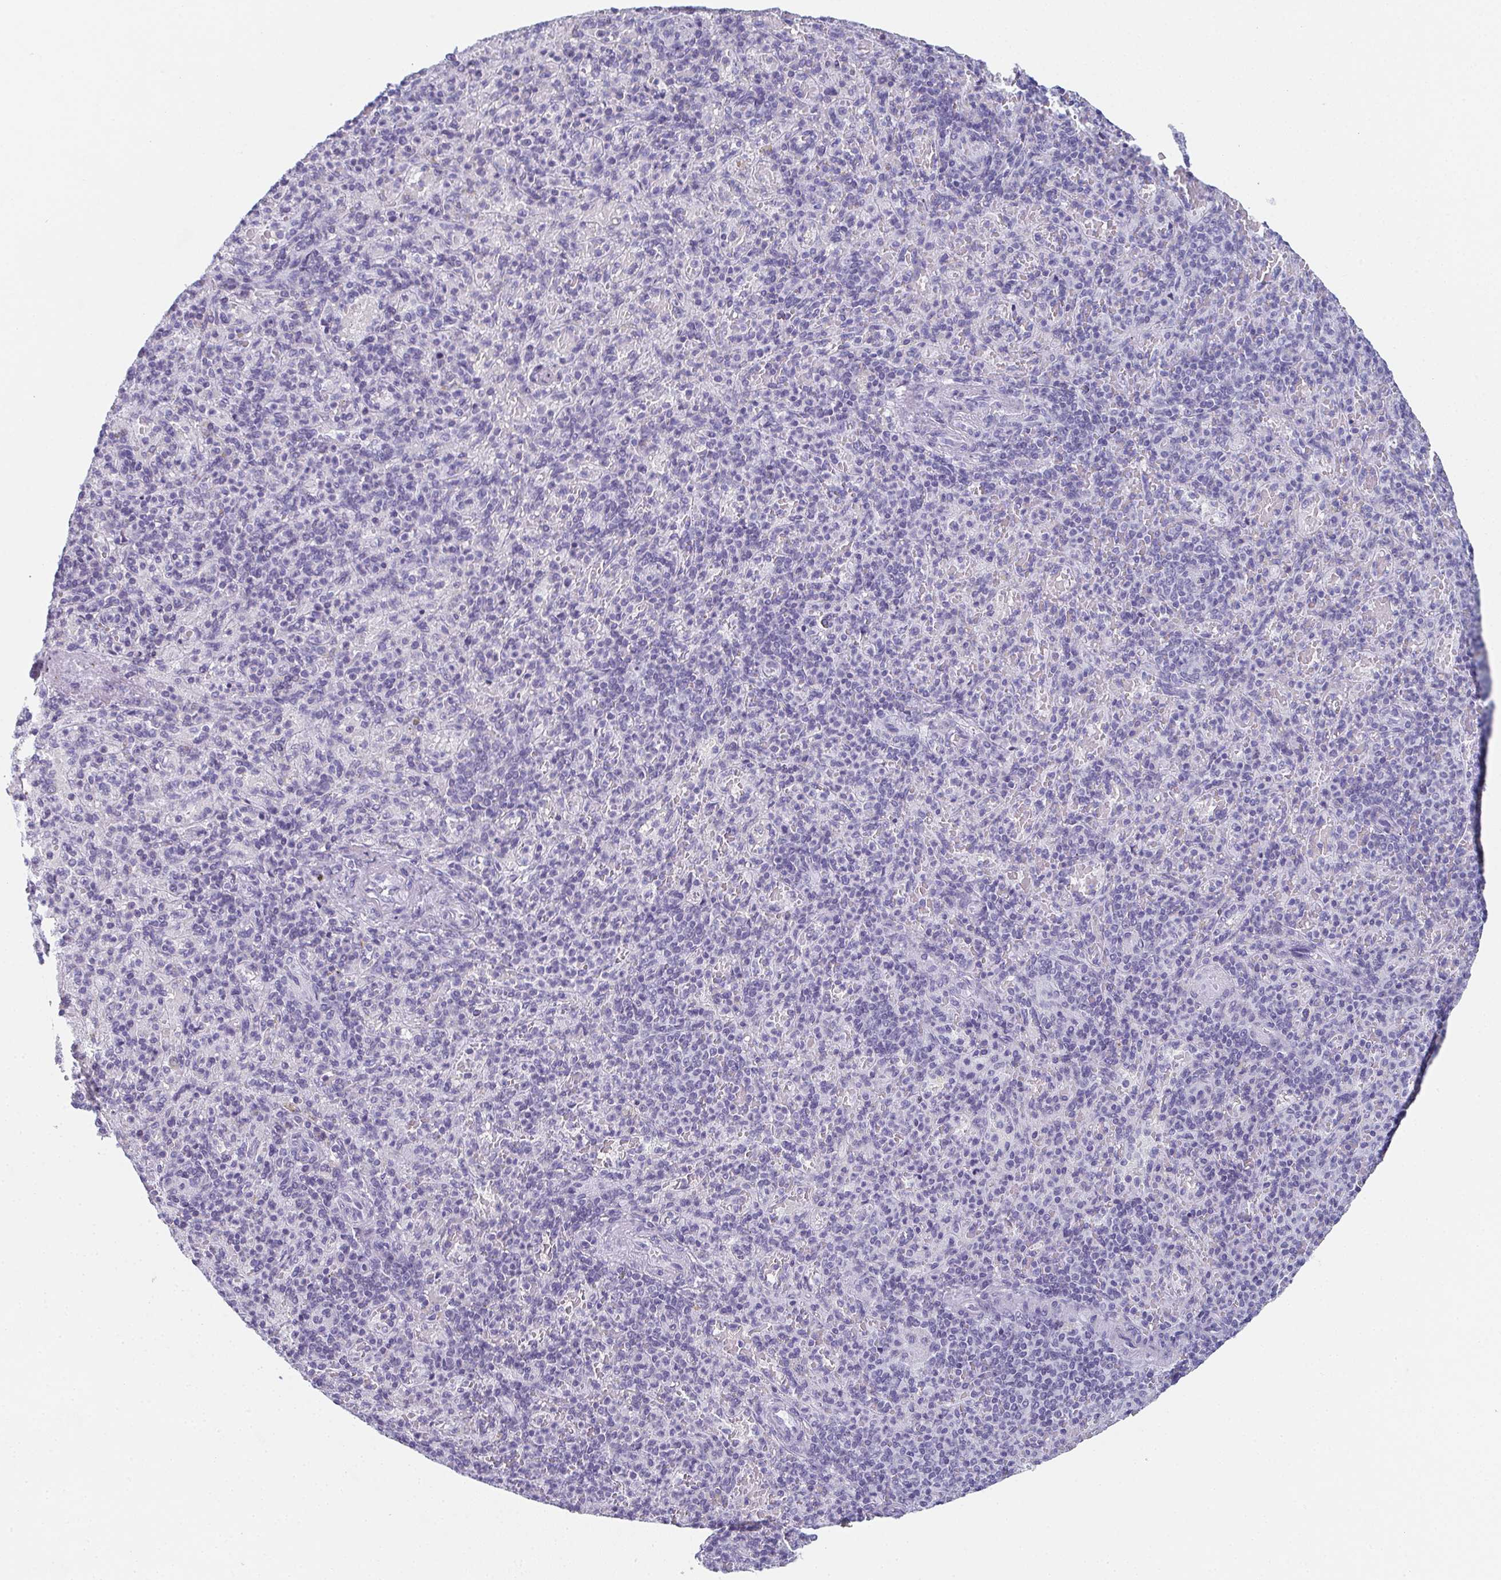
{"staining": {"intensity": "negative", "quantity": "none", "location": "none"}, "tissue": "spleen", "cell_type": "Cells in red pulp", "image_type": "normal", "snomed": [{"axis": "morphology", "description": "Normal tissue, NOS"}, {"axis": "topography", "description": "Spleen"}], "caption": "Immunohistochemistry micrograph of unremarkable human spleen stained for a protein (brown), which shows no staining in cells in red pulp.", "gene": "PYCR3", "patient": {"sex": "female", "age": 74}}